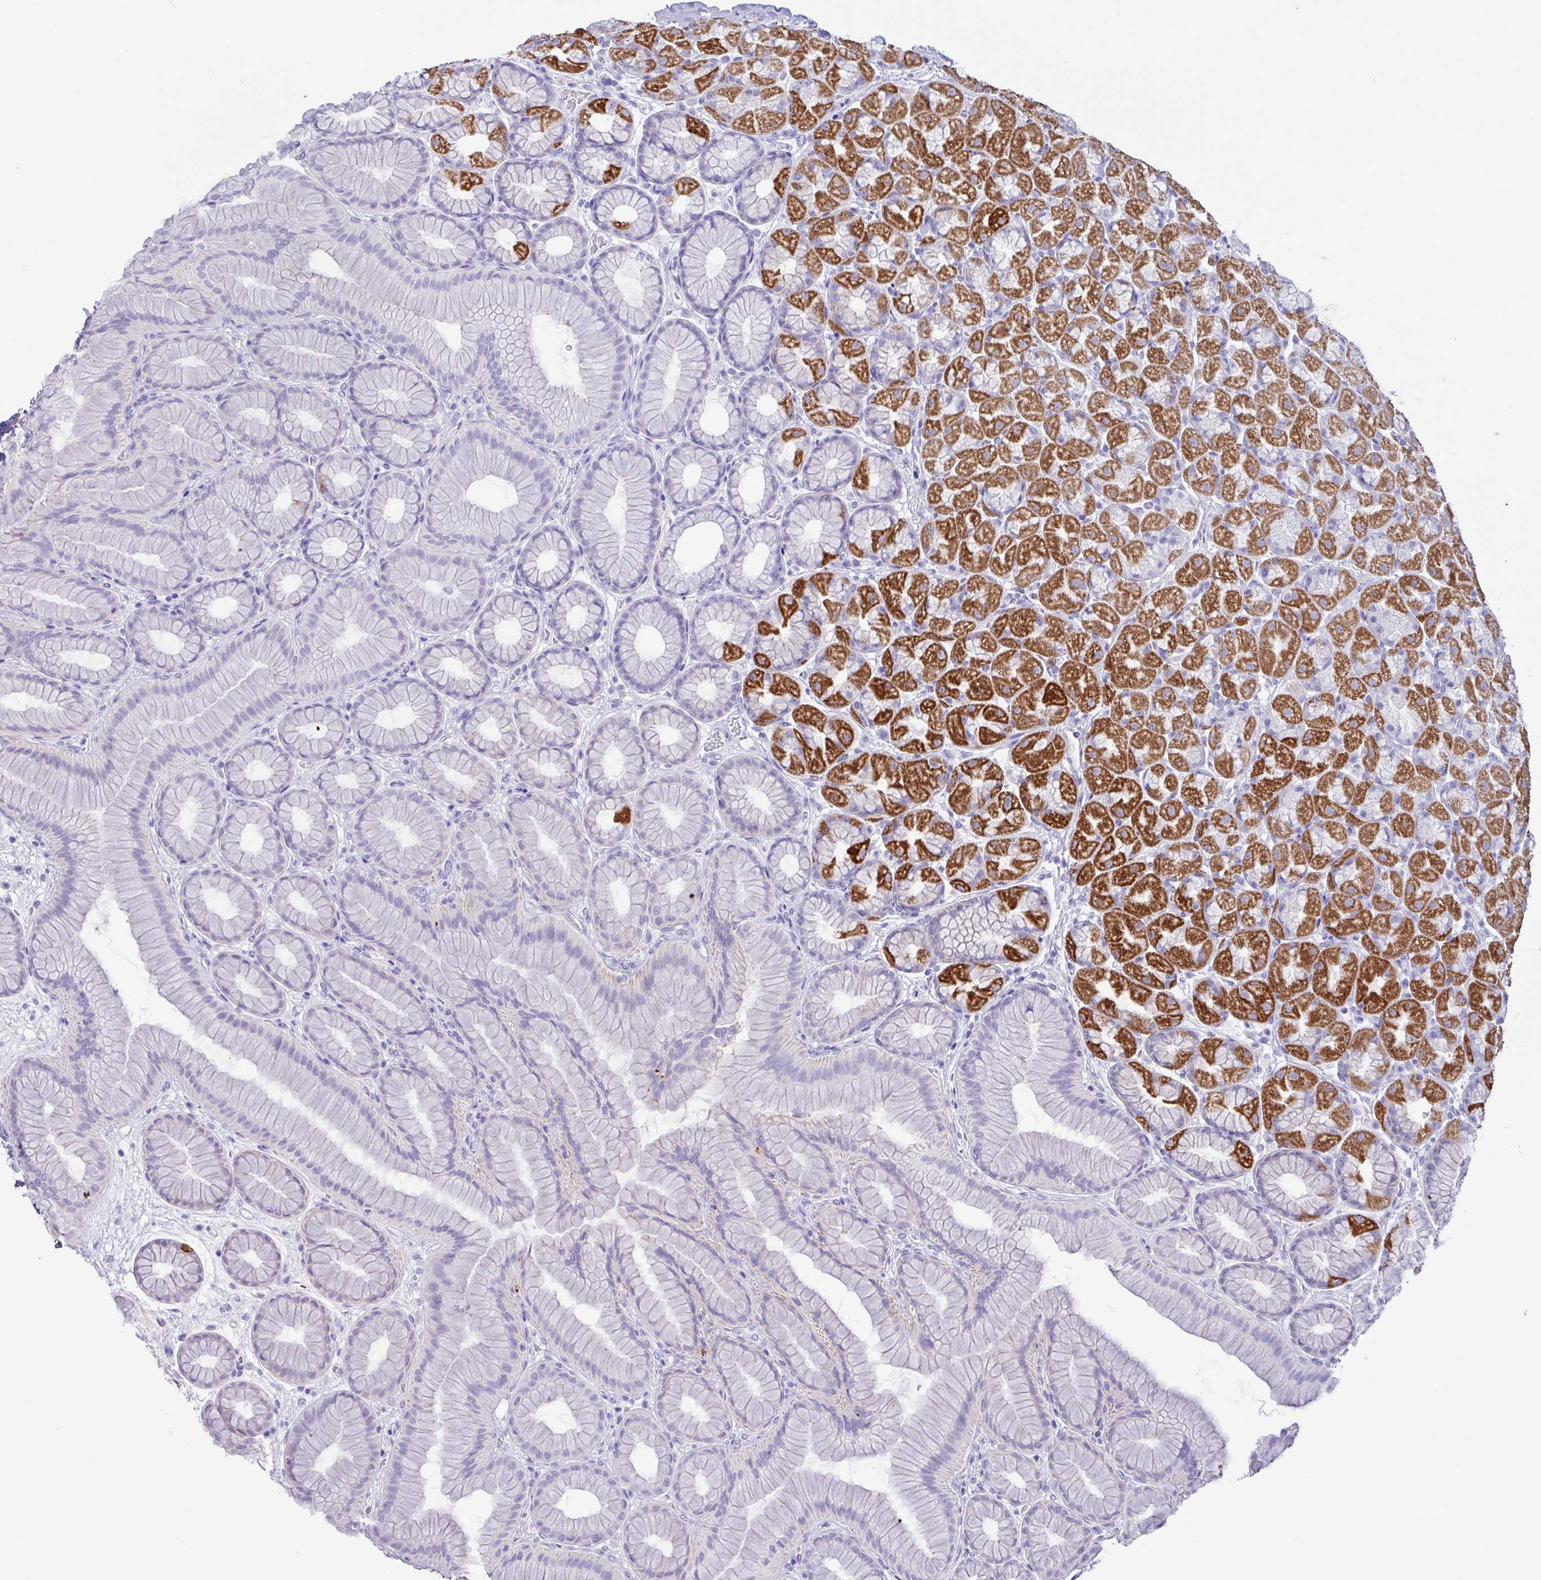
{"staining": {"intensity": "strong", "quantity": "25%-75%", "location": "cytoplasmic/membranous"}, "tissue": "stomach", "cell_type": "Glandular cells", "image_type": "normal", "snomed": [{"axis": "morphology", "description": "Normal tissue, NOS"}, {"axis": "topography", "description": "Stomach, lower"}], "caption": "Stomach was stained to show a protein in brown. There is high levels of strong cytoplasmic/membranous positivity in approximately 25%-75% of glandular cells. (IHC, brightfield microscopy, high magnification).", "gene": "CKMT2", "patient": {"sex": "male", "age": 67}}